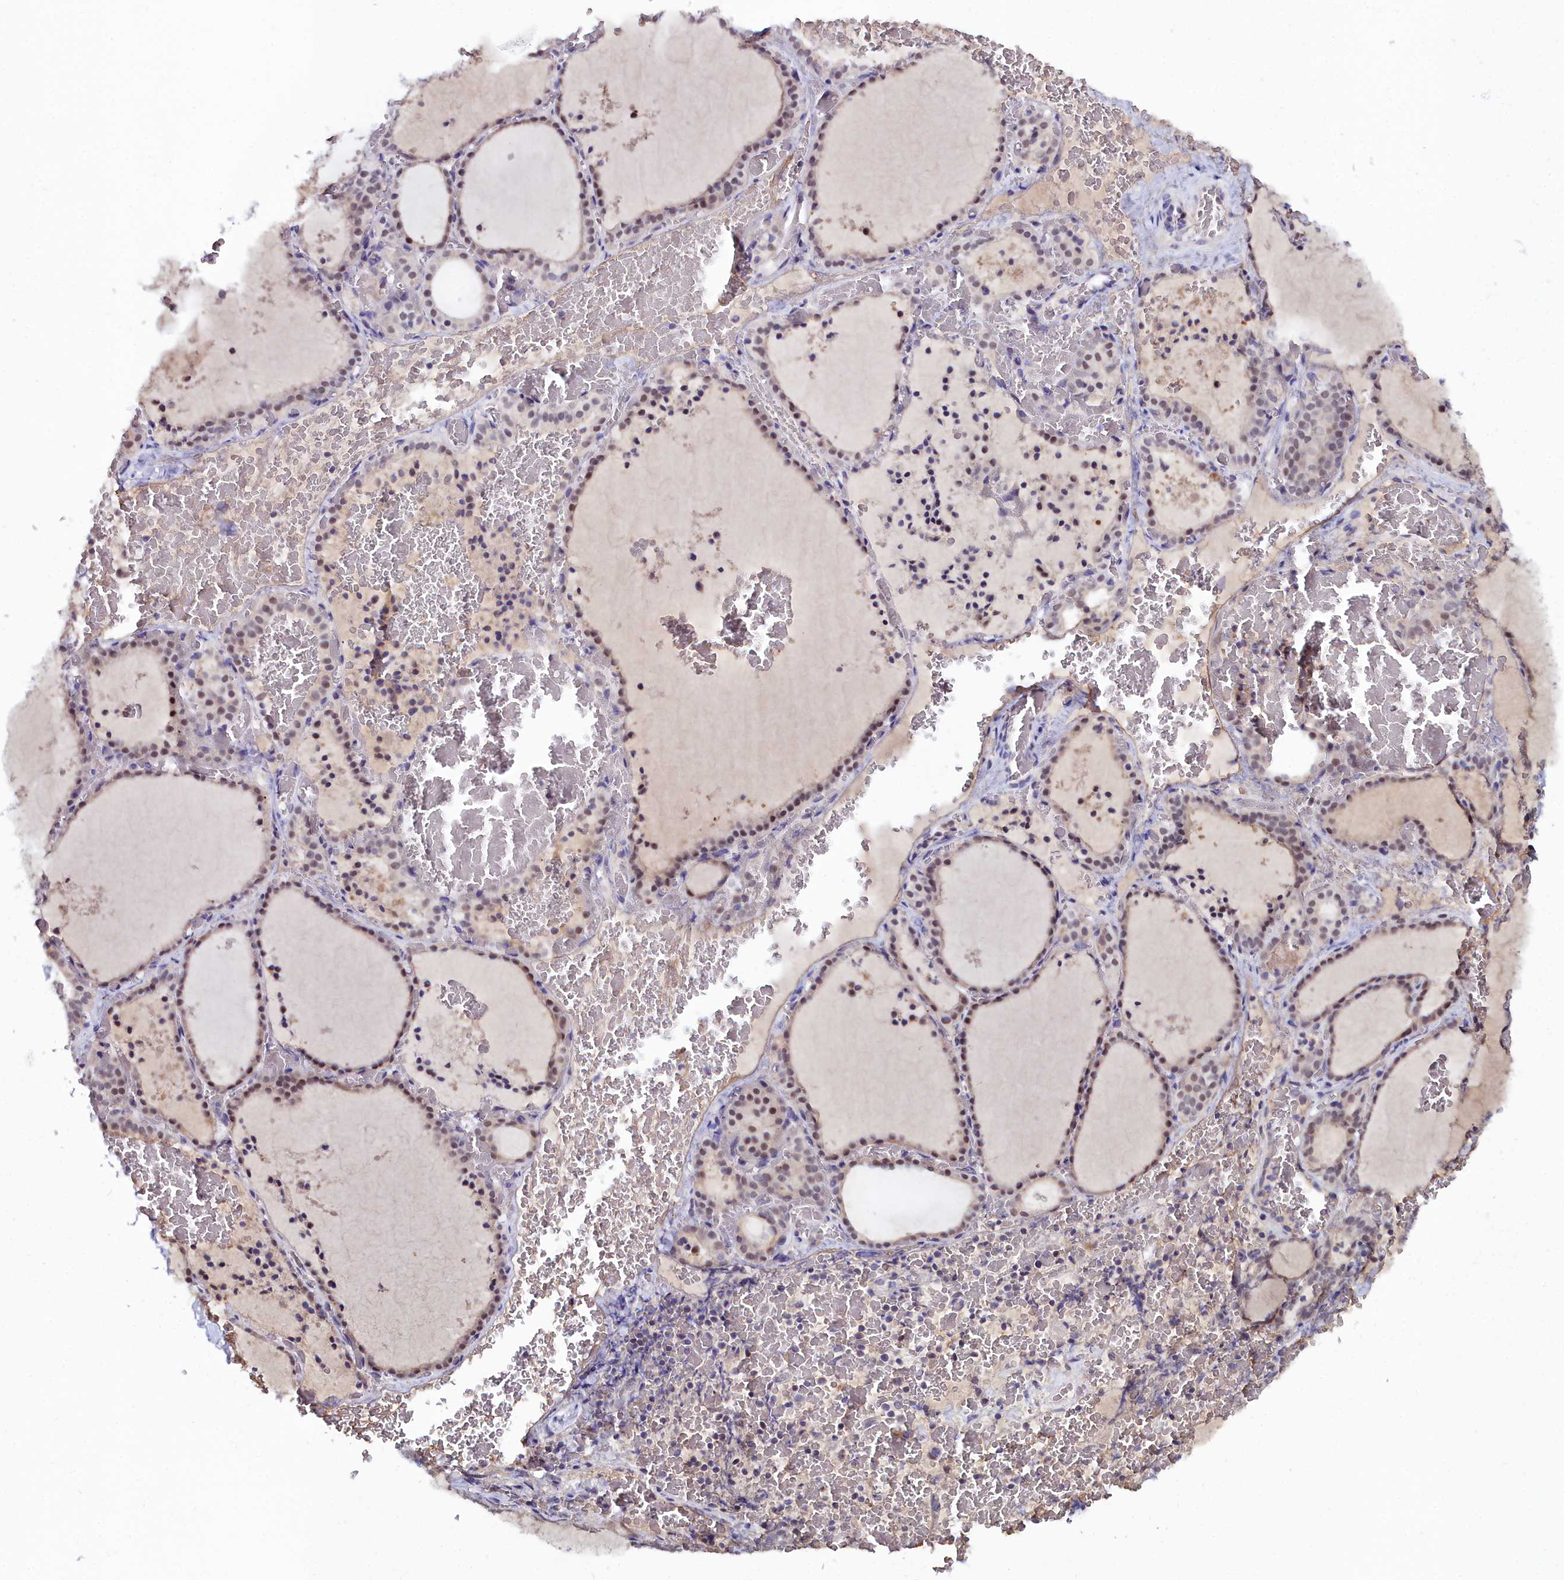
{"staining": {"intensity": "moderate", "quantity": "25%-75%", "location": "nuclear"}, "tissue": "thyroid gland", "cell_type": "Glandular cells", "image_type": "normal", "snomed": [{"axis": "morphology", "description": "Normal tissue, NOS"}, {"axis": "topography", "description": "Thyroid gland"}], "caption": "Immunohistochemistry of benign human thyroid gland shows medium levels of moderate nuclear staining in about 25%-75% of glandular cells.", "gene": "KCTD18", "patient": {"sex": "female", "age": 39}}